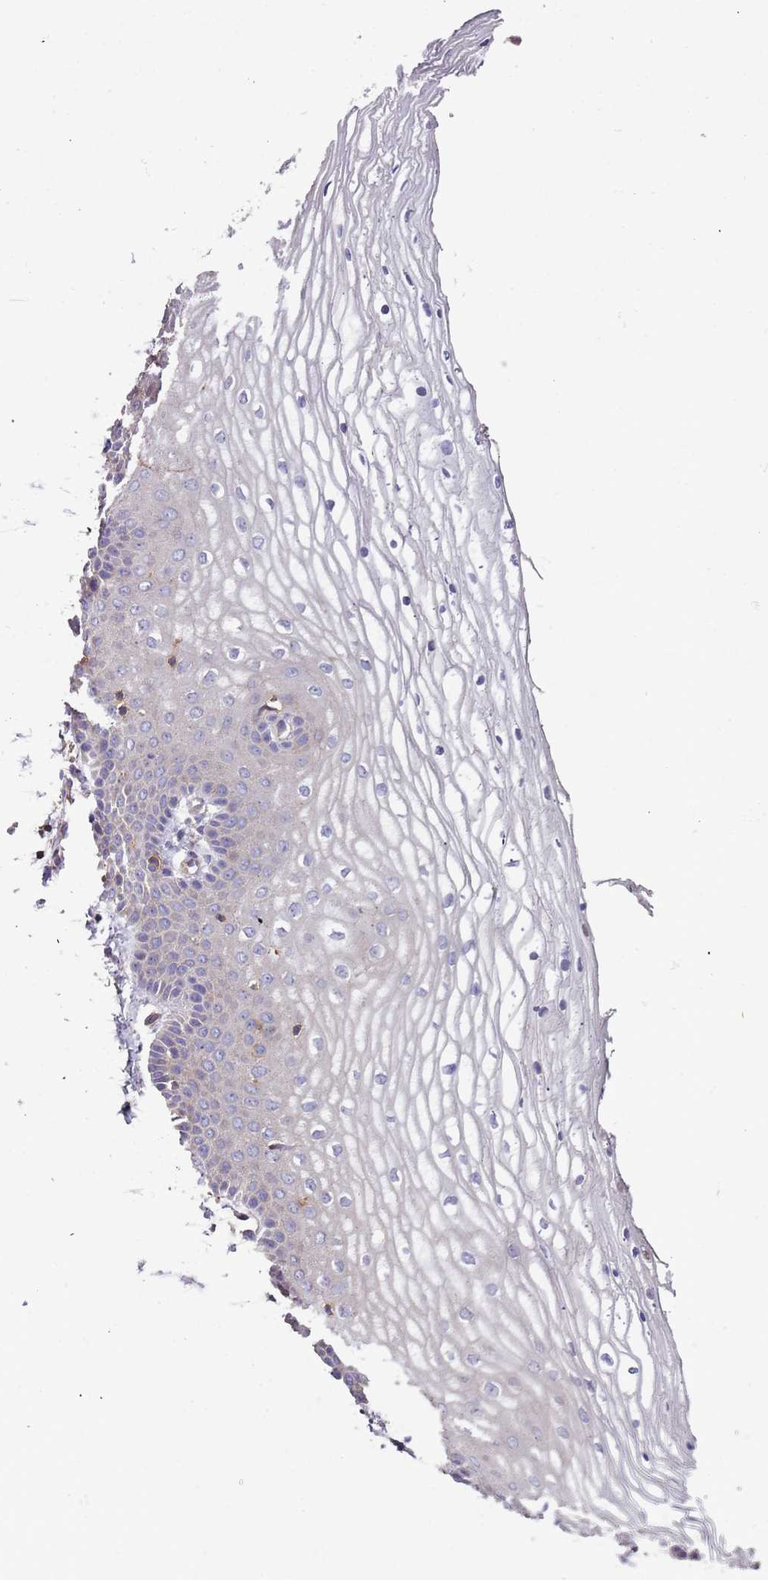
{"staining": {"intensity": "negative", "quantity": "none", "location": "none"}, "tissue": "vagina", "cell_type": "Squamous epithelial cells", "image_type": "normal", "snomed": [{"axis": "morphology", "description": "Normal tissue, NOS"}, {"axis": "topography", "description": "Vagina"}], "caption": "Immunohistochemistry (IHC) histopathology image of unremarkable vagina: vagina stained with DAB (3,3'-diaminobenzidine) exhibits no significant protein staining in squamous epithelial cells.", "gene": "SYT4", "patient": {"sex": "female", "age": 68}}